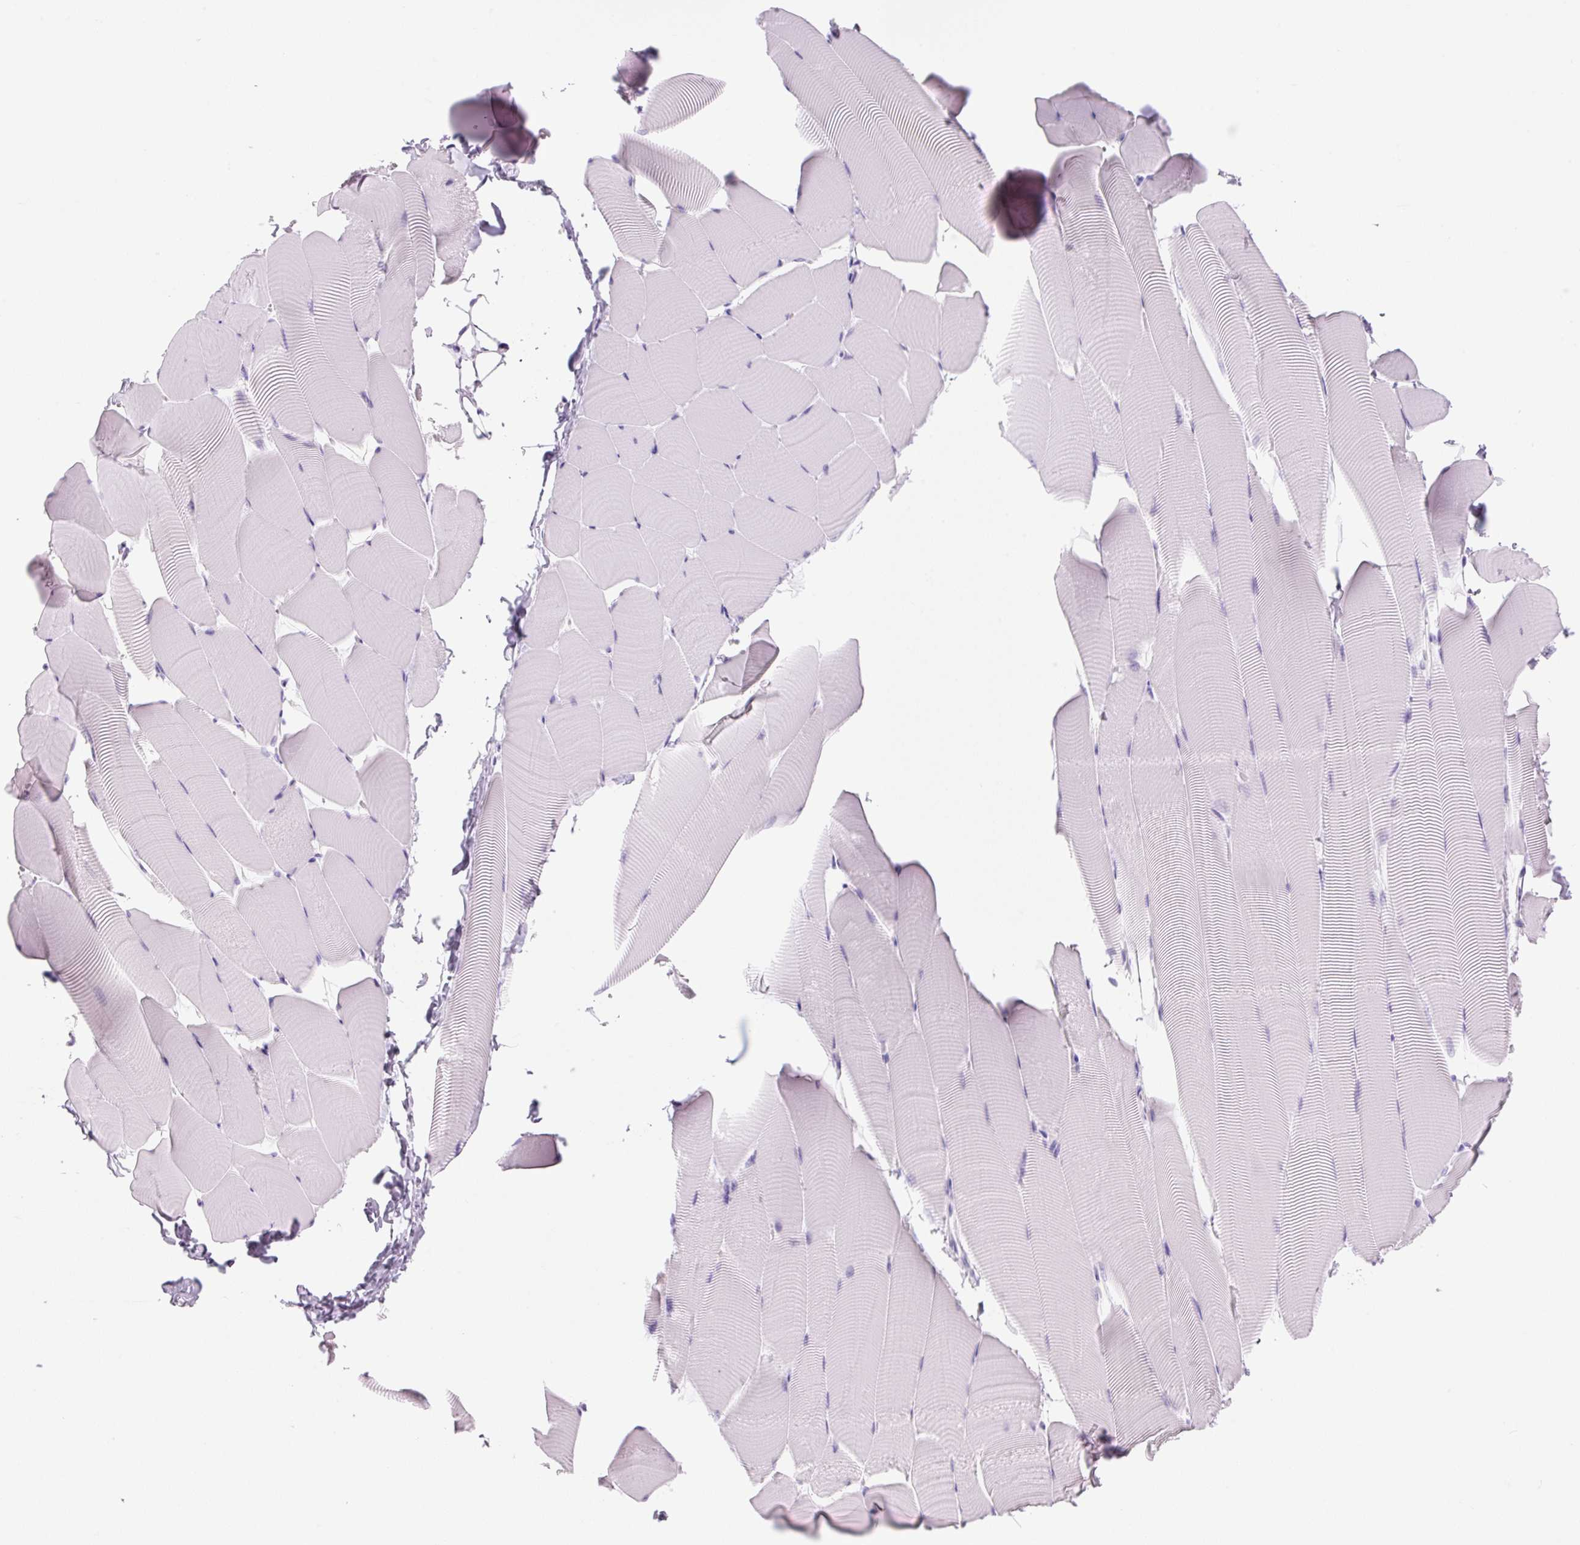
{"staining": {"intensity": "negative", "quantity": "none", "location": "none"}, "tissue": "skeletal muscle", "cell_type": "Myocytes", "image_type": "normal", "snomed": [{"axis": "morphology", "description": "Normal tissue, NOS"}, {"axis": "topography", "description": "Skeletal muscle"}], "caption": "This is an IHC micrograph of normal human skeletal muscle. There is no positivity in myocytes.", "gene": "PRRT1", "patient": {"sex": "male", "age": 25}}